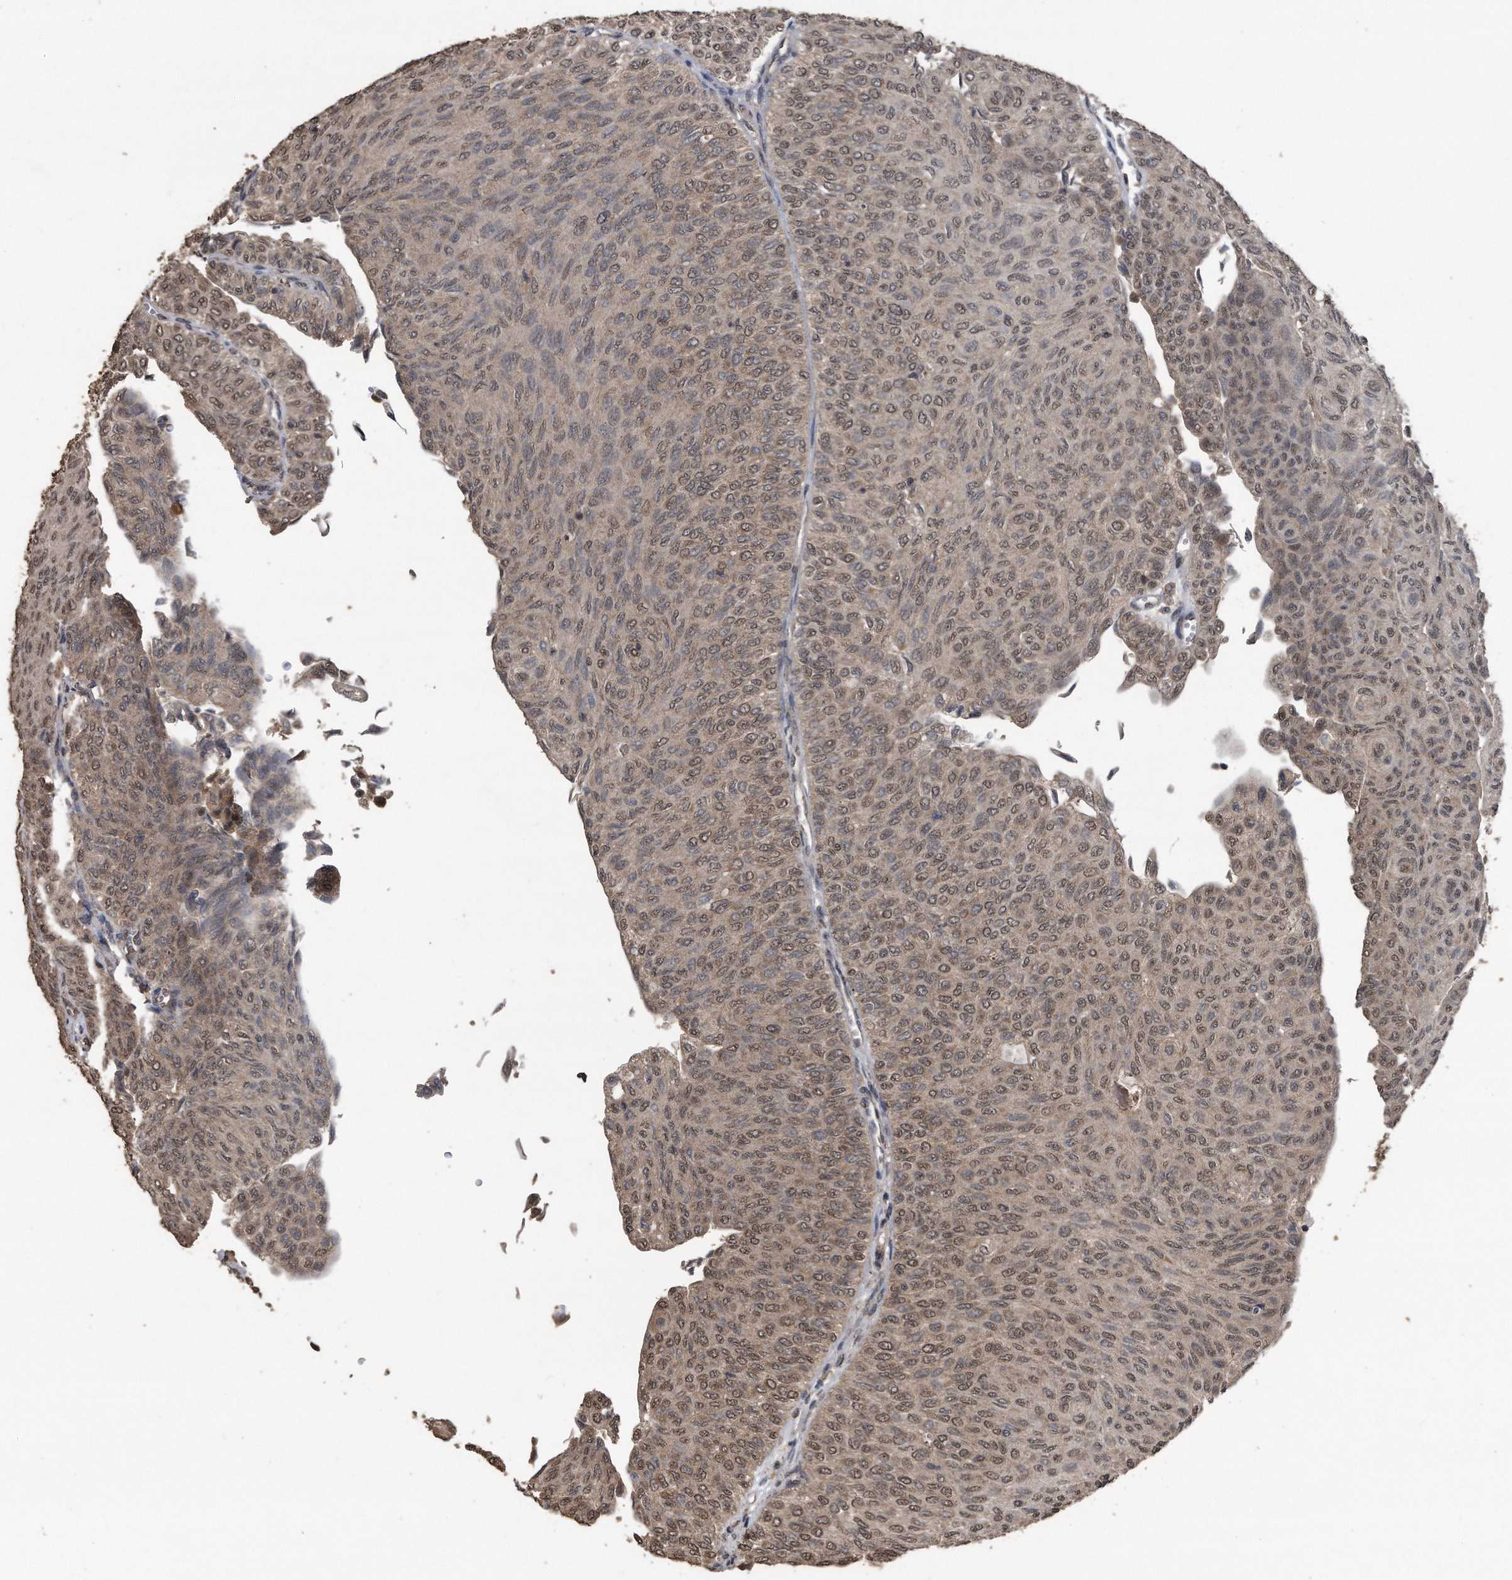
{"staining": {"intensity": "weak", "quantity": ">75%", "location": "cytoplasmic/membranous,nuclear"}, "tissue": "urothelial cancer", "cell_type": "Tumor cells", "image_type": "cancer", "snomed": [{"axis": "morphology", "description": "Urothelial carcinoma, Low grade"}, {"axis": "topography", "description": "Urinary bladder"}], "caption": "This micrograph exhibits immunohistochemistry staining of urothelial cancer, with low weak cytoplasmic/membranous and nuclear staining in about >75% of tumor cells.", "gene": "CRYZL1", "patient": {"sex": "male", "age": 78}}